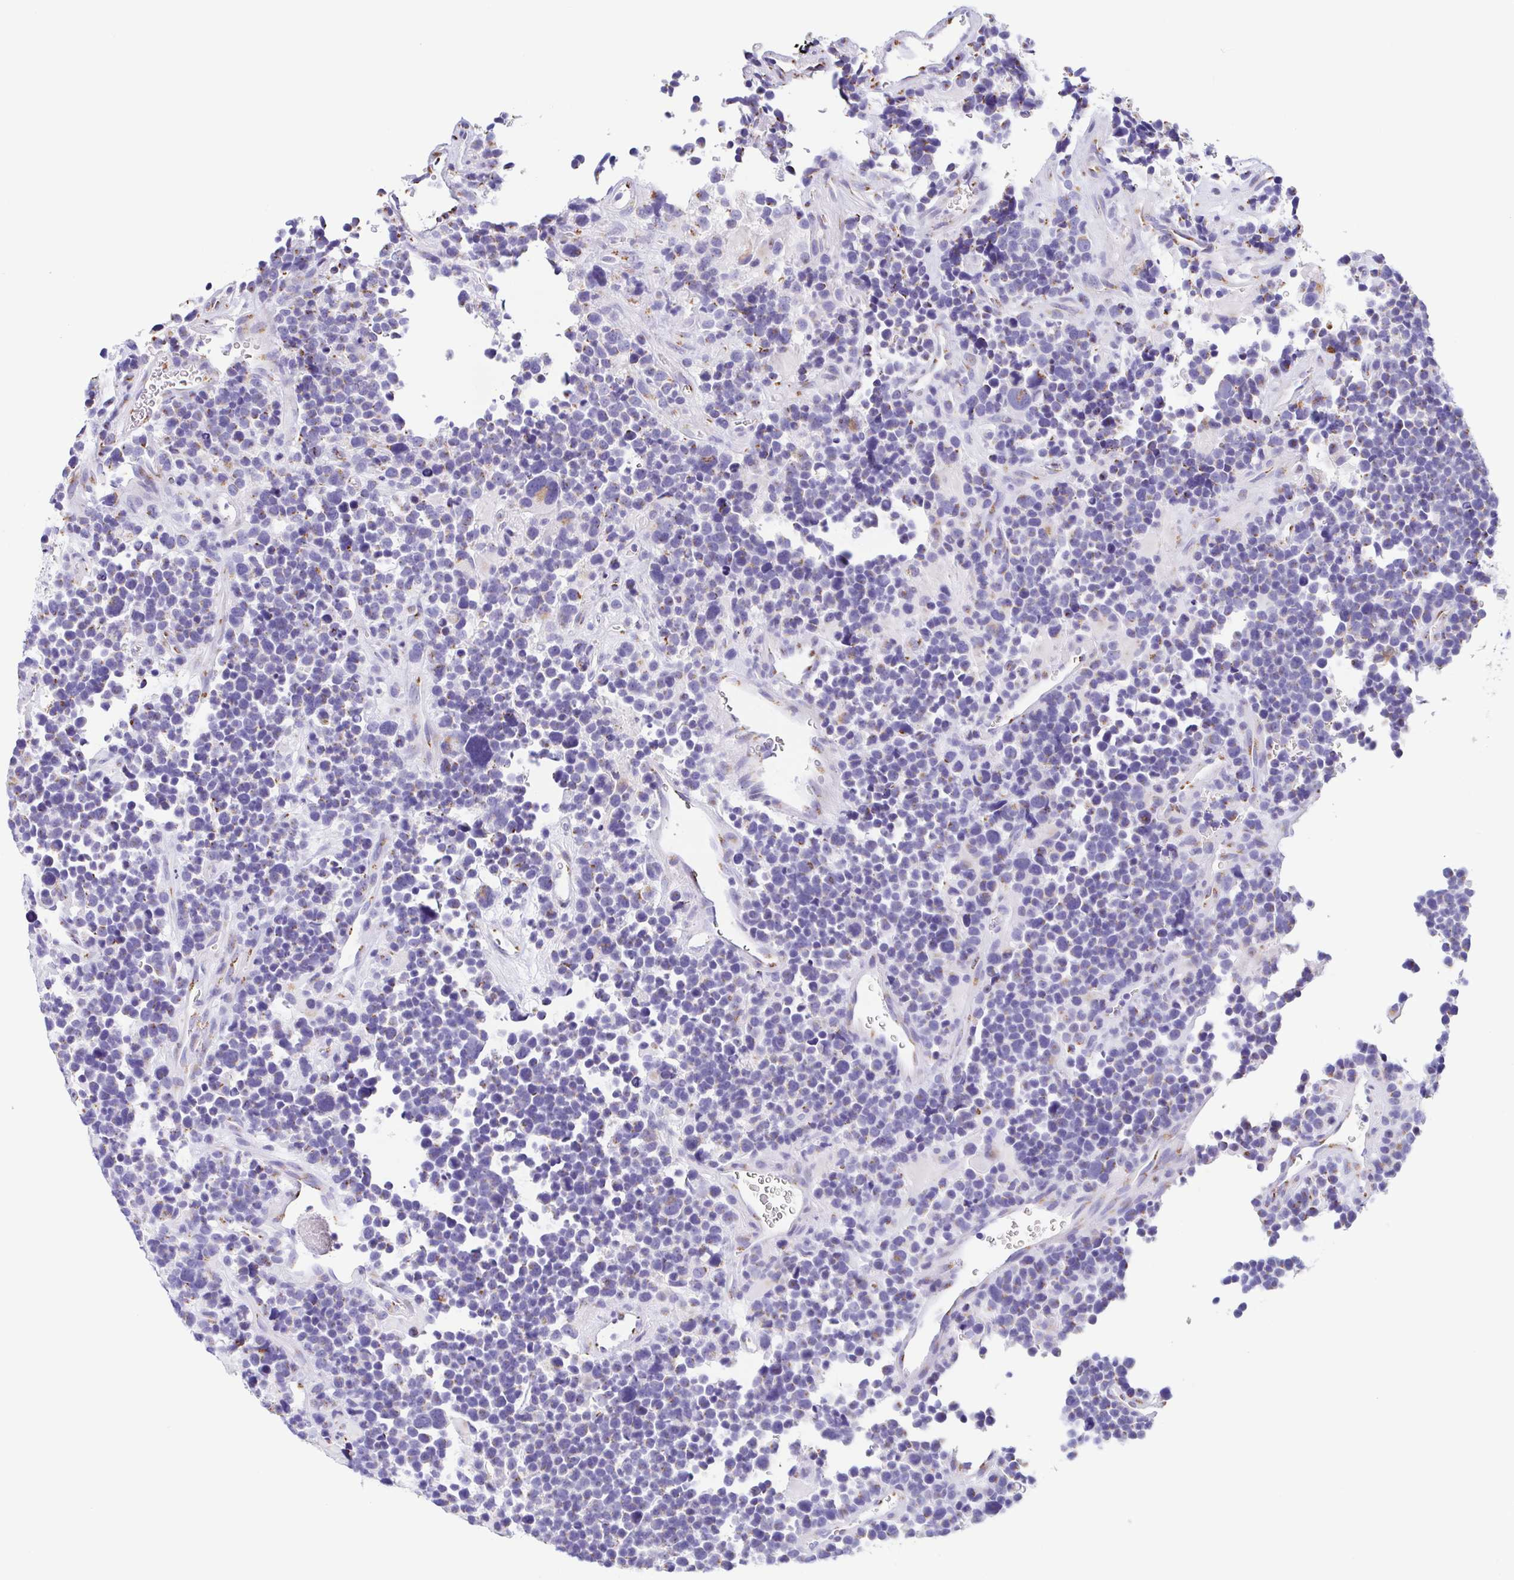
{"staining": {"intensity": "weak", "quantity": "<25%", "location": "cytoplasmic/membranous"}, "tissue": "glioma", "cell_type": "Tumor cells", "image_type": "cancer", "snomed": [{"axis": "morphology", "description": "Glioma, malignant, High grade"}, {"axis": "topography", "description": "Brain"}], "caption": "Immunohistochemistry histopathology image of neoplastic tissue: human glioma stained with DAB (3,3'-diaminobenzidine) demonstrates no significant protein positivity in tumor cells.", "gene": "SULT1B1", "patient": {"sex": "male", "age": 33}}